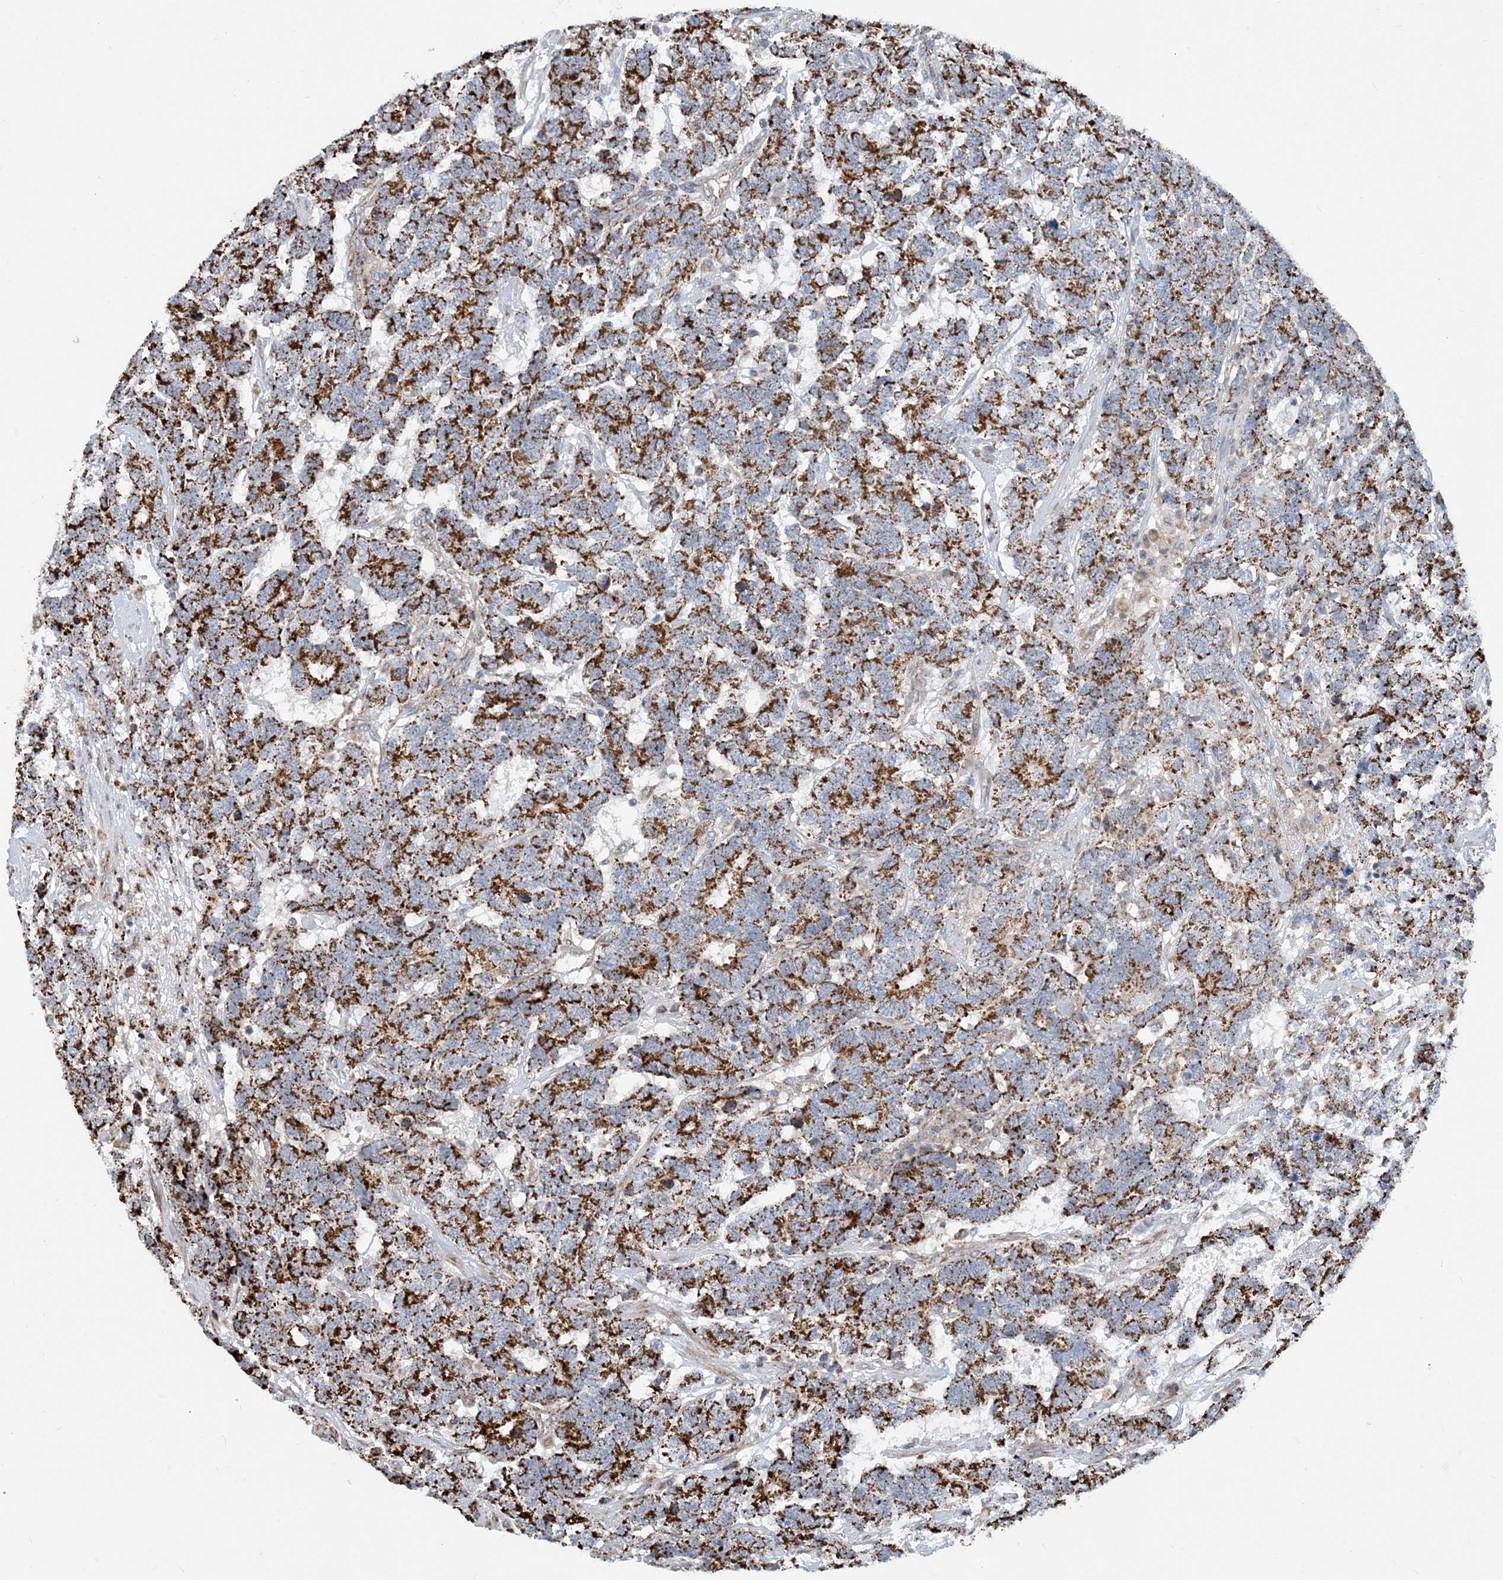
{"staining": {"intensity": "strong", "quantity": ">75%", "location": "cytoplasmic/membranous"}, "tissue": "testis cancer", "cell_type": "Tumor cells", "image_type": "cancer", "snomed": [{"axis": "morphology", "description": "Carcinoma, Embryonal, NOS"}, {"axis": "topography", "description": "Testis"}], "caption": "A brown stain highlights strong cytoplasmic/membranous staining of a protein in human testis cancer (embryonal carcinoma) tumor cells.", "gene": "PCDHGA1", "patient": {"sex": "male", "age": 26}}